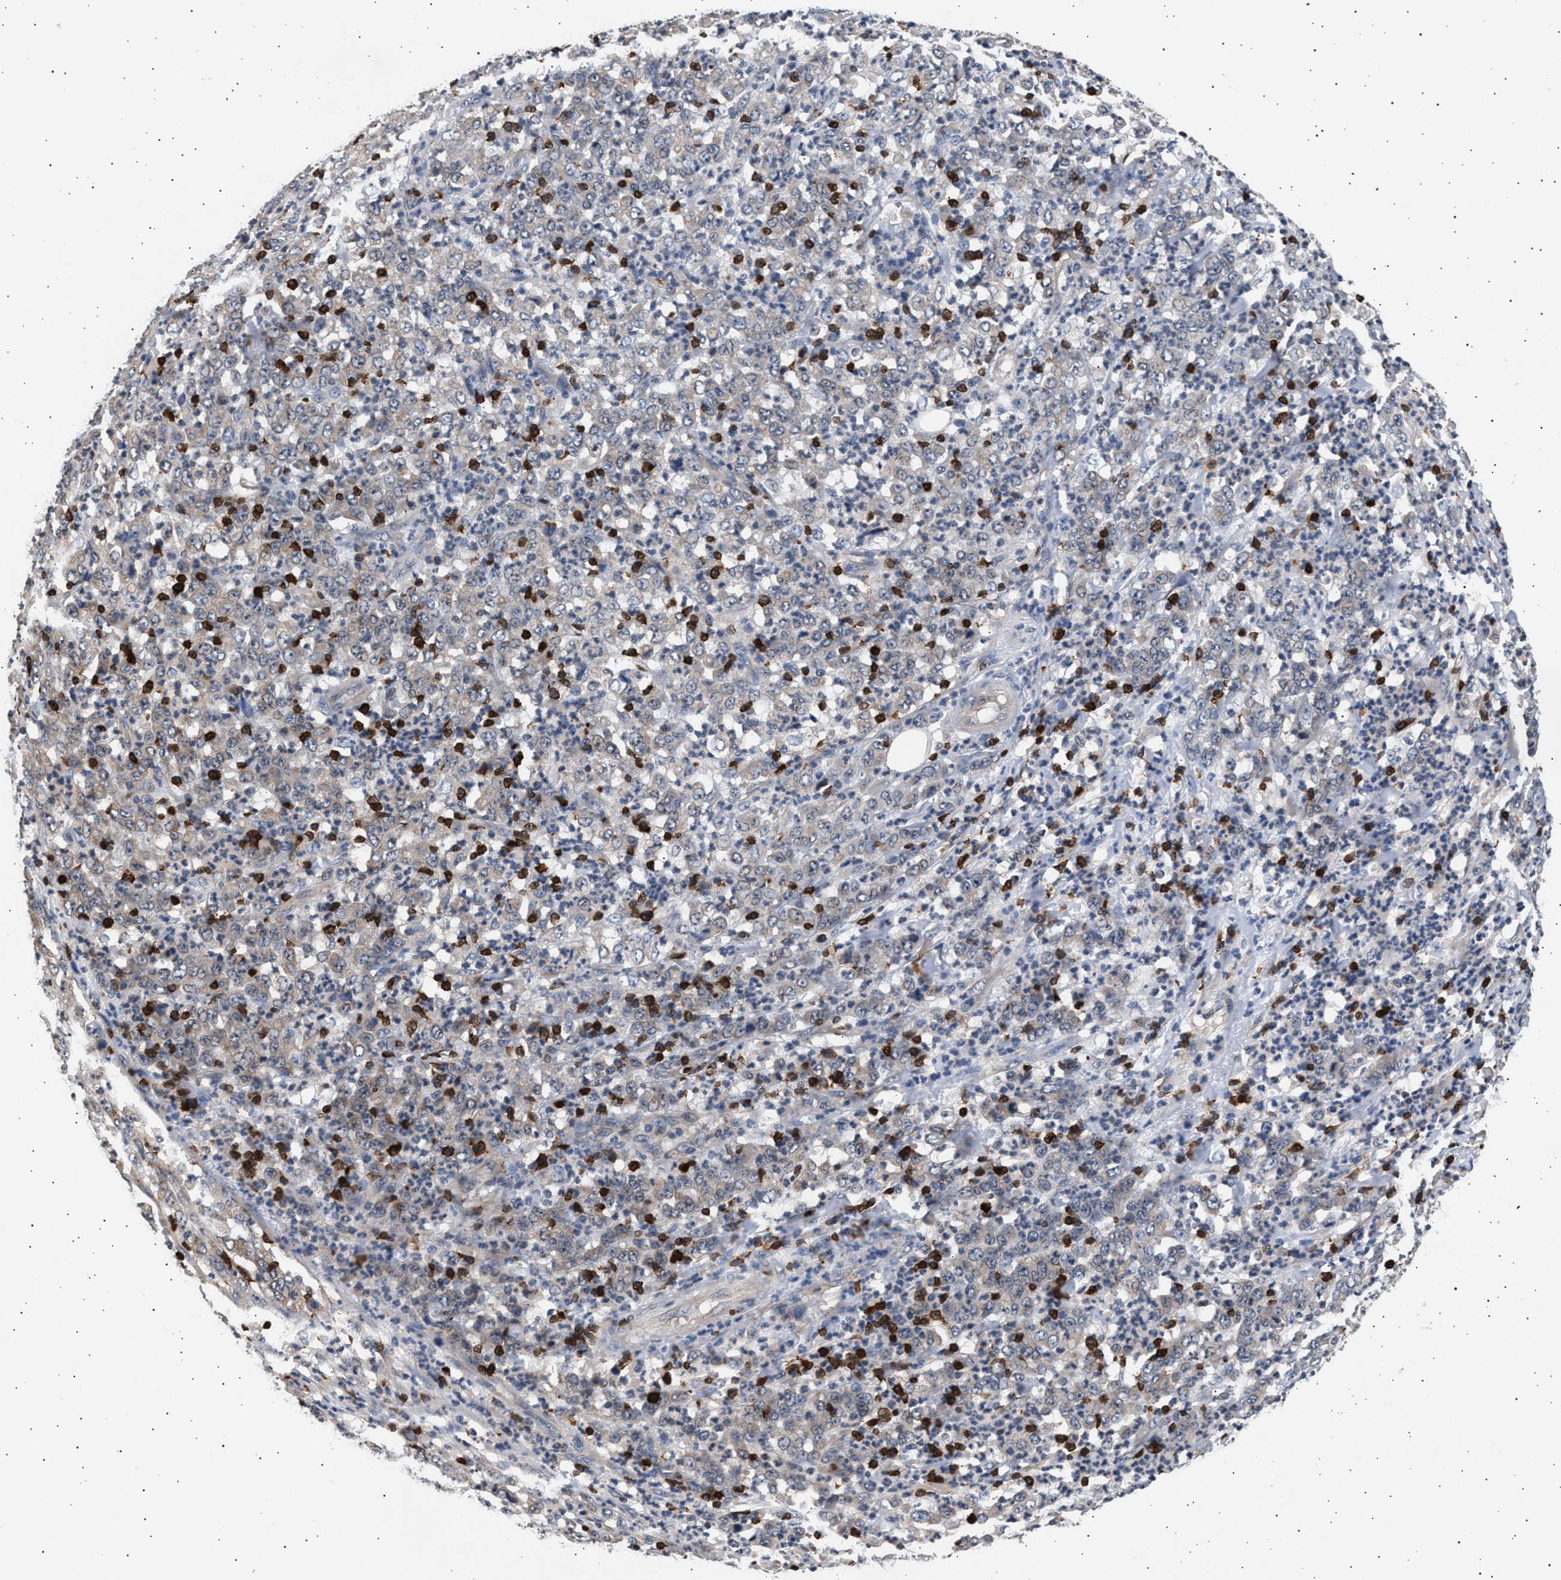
{"staining": {"intensity": "negative", "quantity": "none", "location": "none"}, "tissue": "stomach cancer", "cell_type": "Tumor cells", "image_type": "cancer", "snomed": [{"axis": "morphology", "description": "Adenocarcinoma, NOS"}, {"axis": "topography", "description": "Stomach, lower"}], "caption": "Immunohistochemistry (IHC) micrograph of neoplastic tissue: stomach cancer (adenocarcinoma) stained with DAB reveals no significant protein positivity in tumor cells.", "gene": "GRAP2", "patient": {"sex": "female", "age": 71}}